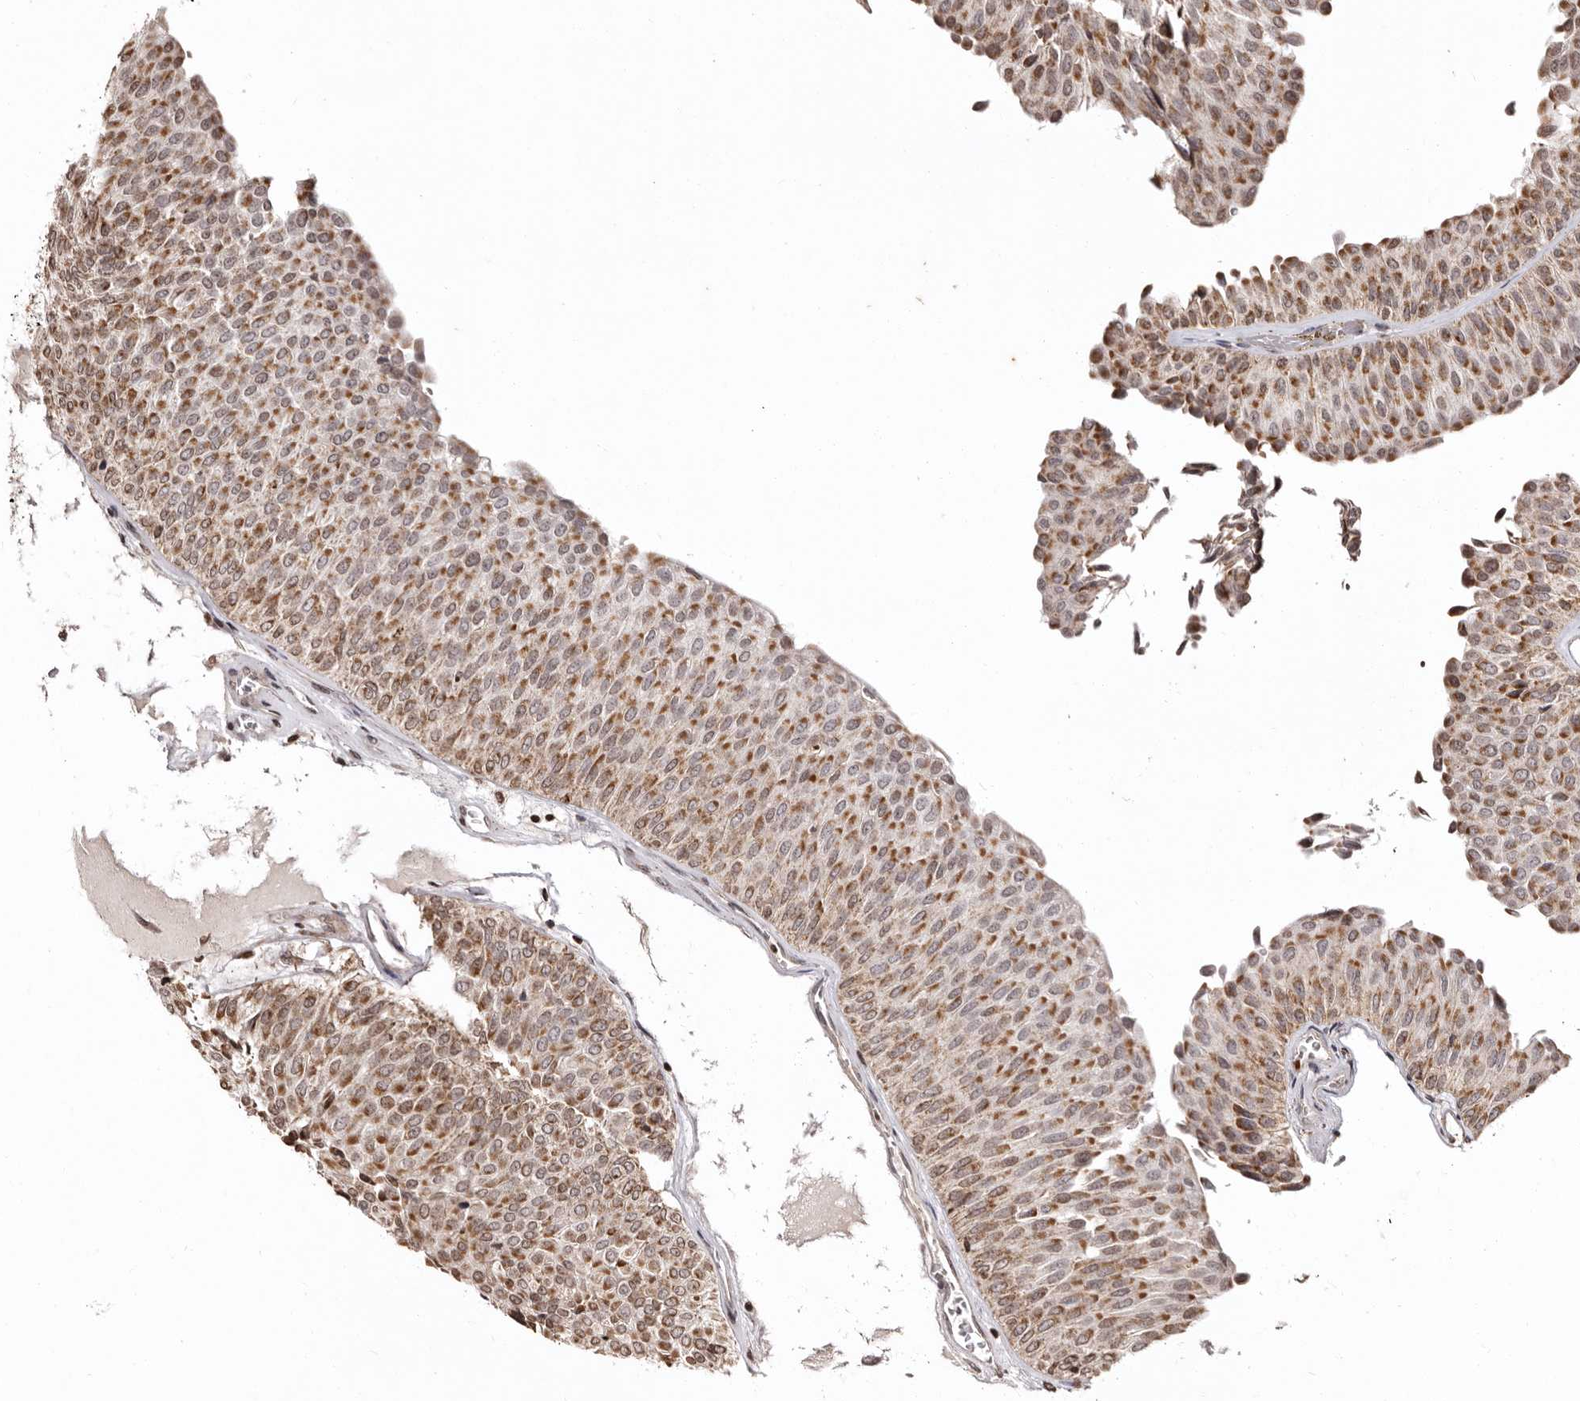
{"staining": {"intensity": "moderate", "quantity": ">75%", "location": "cytoplasmic/membranous"}, "tissue": "urothelial cancer", "cell_type": "Tumor cells", "image_type": "cancer", "snomed": [{"axis": "morphology", "description": "Urothelial carcinoma, Low grade"}, {"axis": "topography", "description": "Urinary bladder"}], "caption": "Low-grade urothelial carcinoma tissue shows moderate cytoplasmic/membranous expression in about >75% of tumor cells, visualized by immunohistochemistry.", "gene": "CCDC190", "patient": {"sex": "male", "age": 78}}